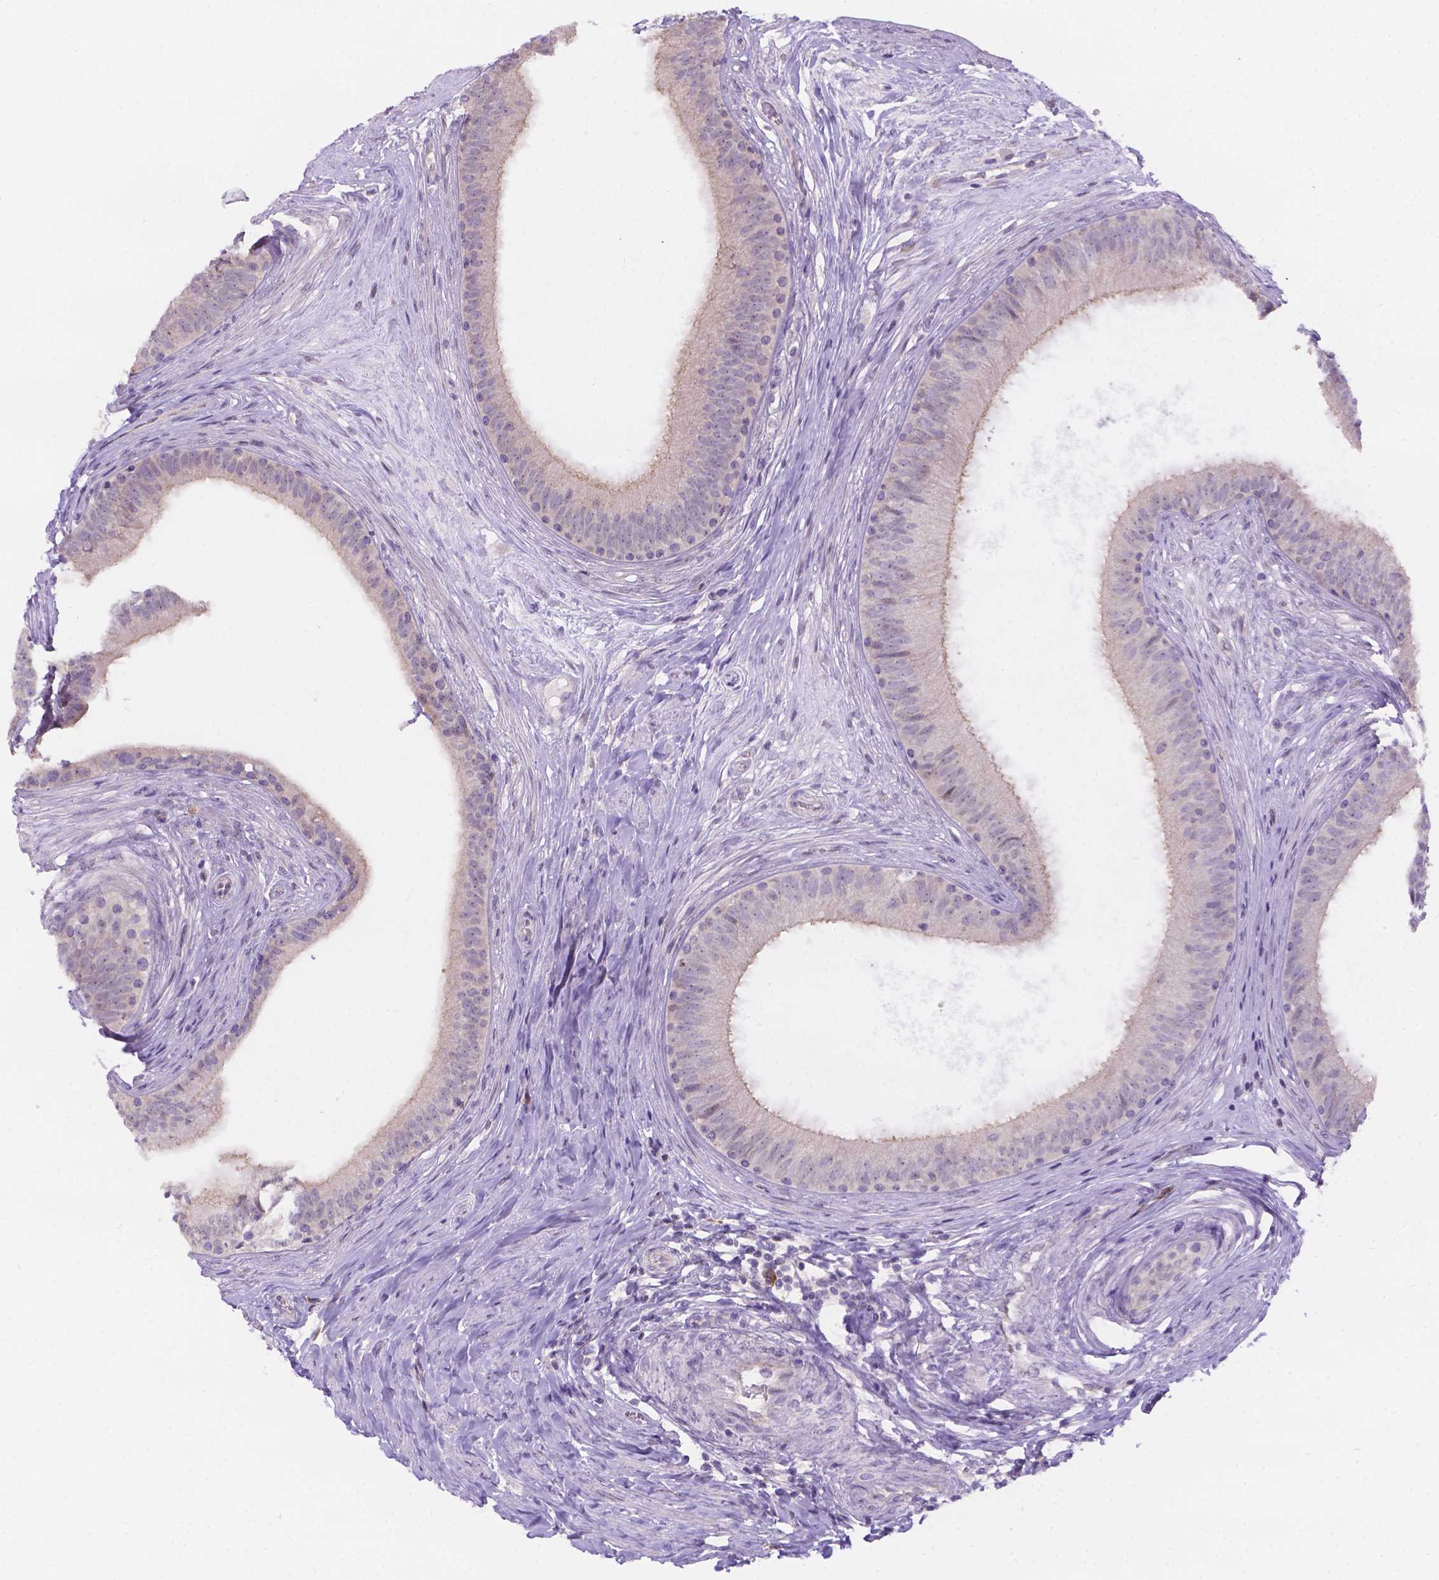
{"staining": {"intensity": "weak", "quantity": "<25%", "location": "cytoplasmic/membranous"}, "tissue": "epididymis", "cell_type": "Glandular cells", "image_type": "normal", "snomed": [{"axis": "morphology", "description": "Normal tissue, NOS"}, {"axis": "topography", "description": "Epididymis"}], "caption": "Glandular cells show no significant expression in normal epididymis.", "gene": "CD96", "patient": {"sex": "male", "age": 59}}